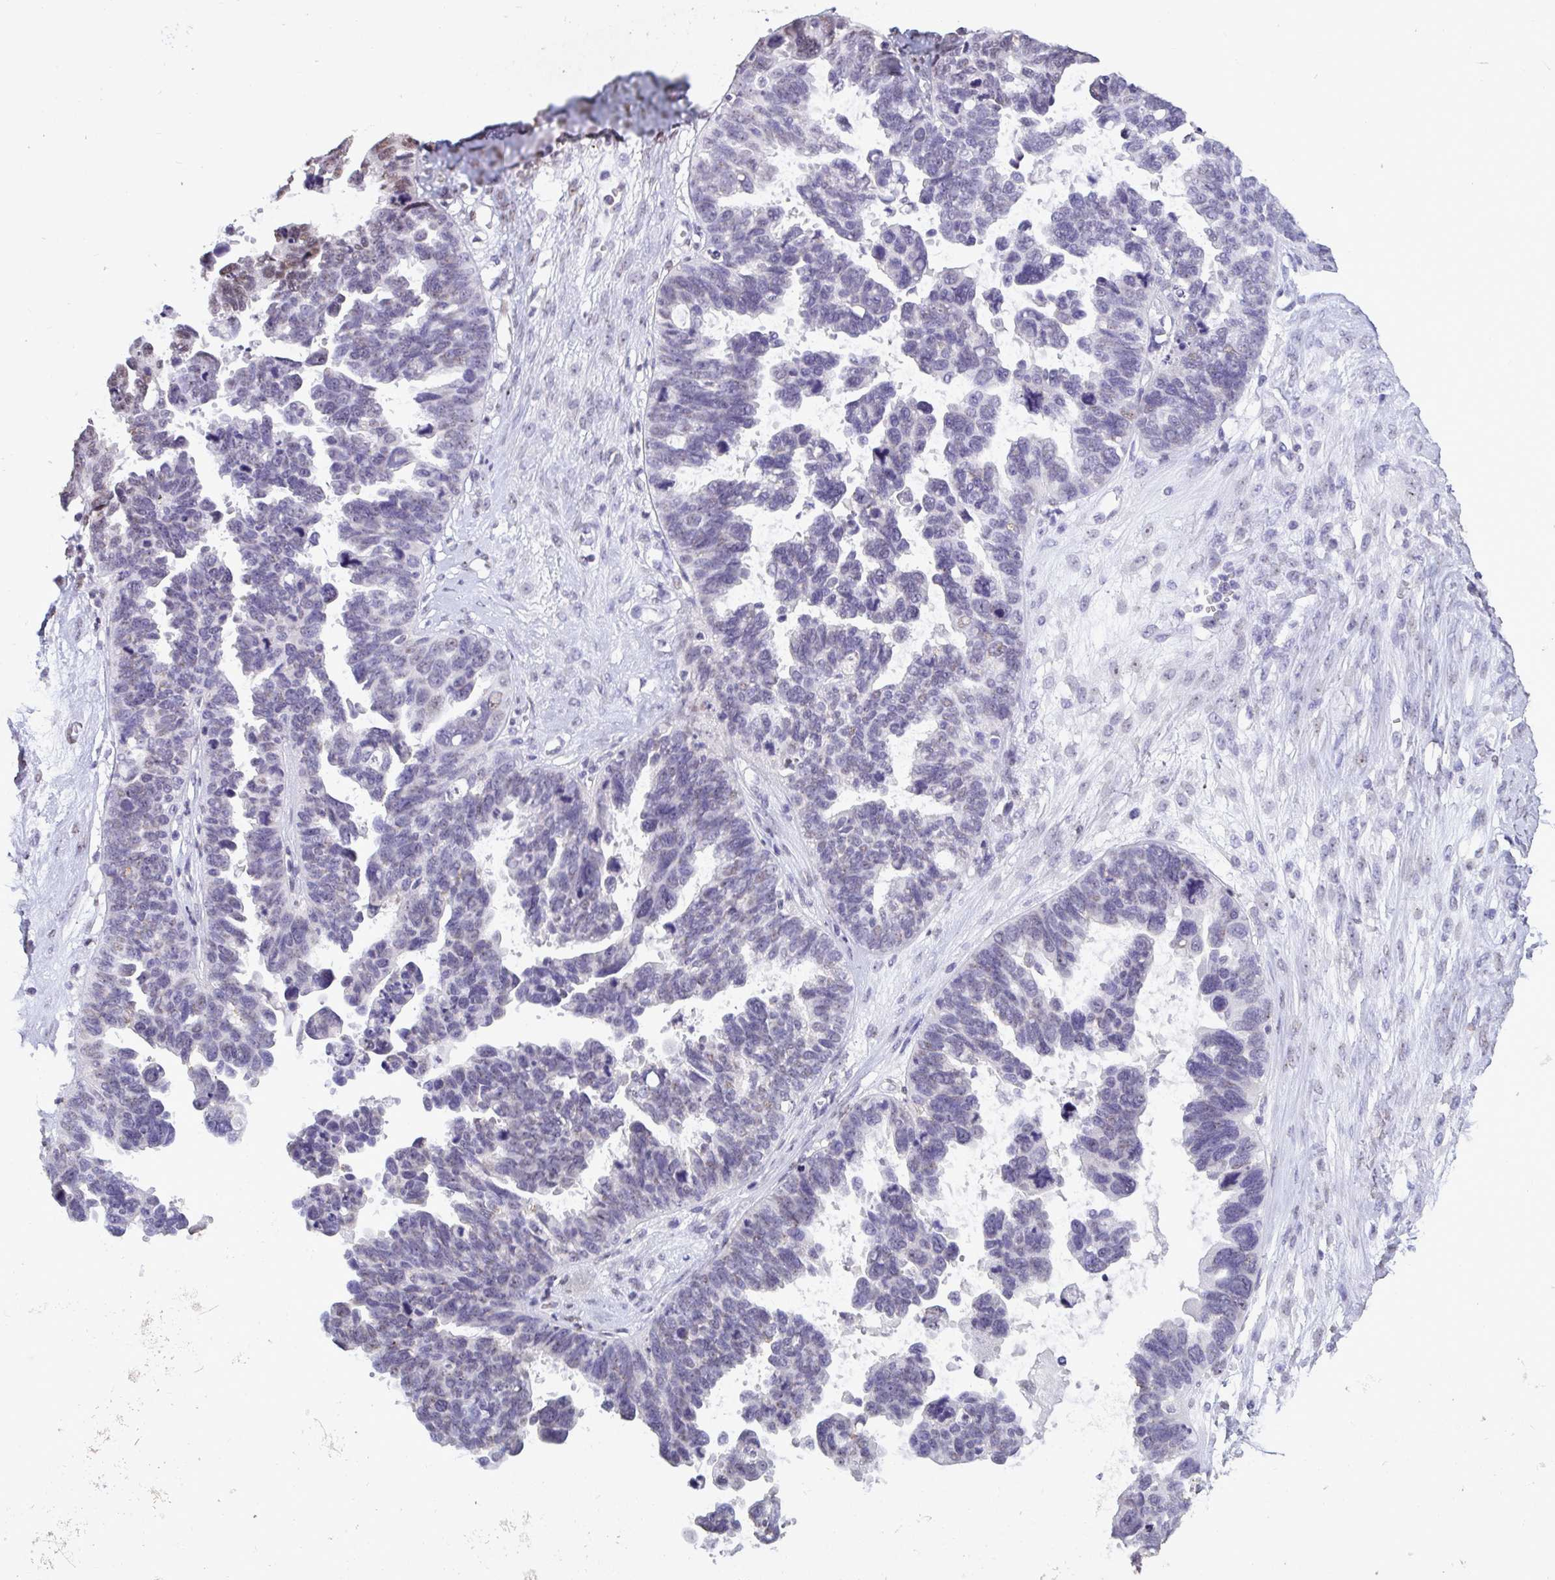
{"staining": {"intensity": "negative", "quantity": "none", "location": "none"}, "tissue": "ovarian cancer", "cell_type": "Tumor cells", "image_type": "cancer", "snomed": [{"axis": "morphology", "description": "Cystadenocarcinoma, serous, NOS"}, {"axis": "topography", "description": "Ovary"}], "caption": "DAB immunohistochemical staining of serous cystadenocarcinoma (ovarian) displays no significant positivity in tumor cells.", "gene": "SEMA6B", "patient": {"sex": "female", "age": 60}}